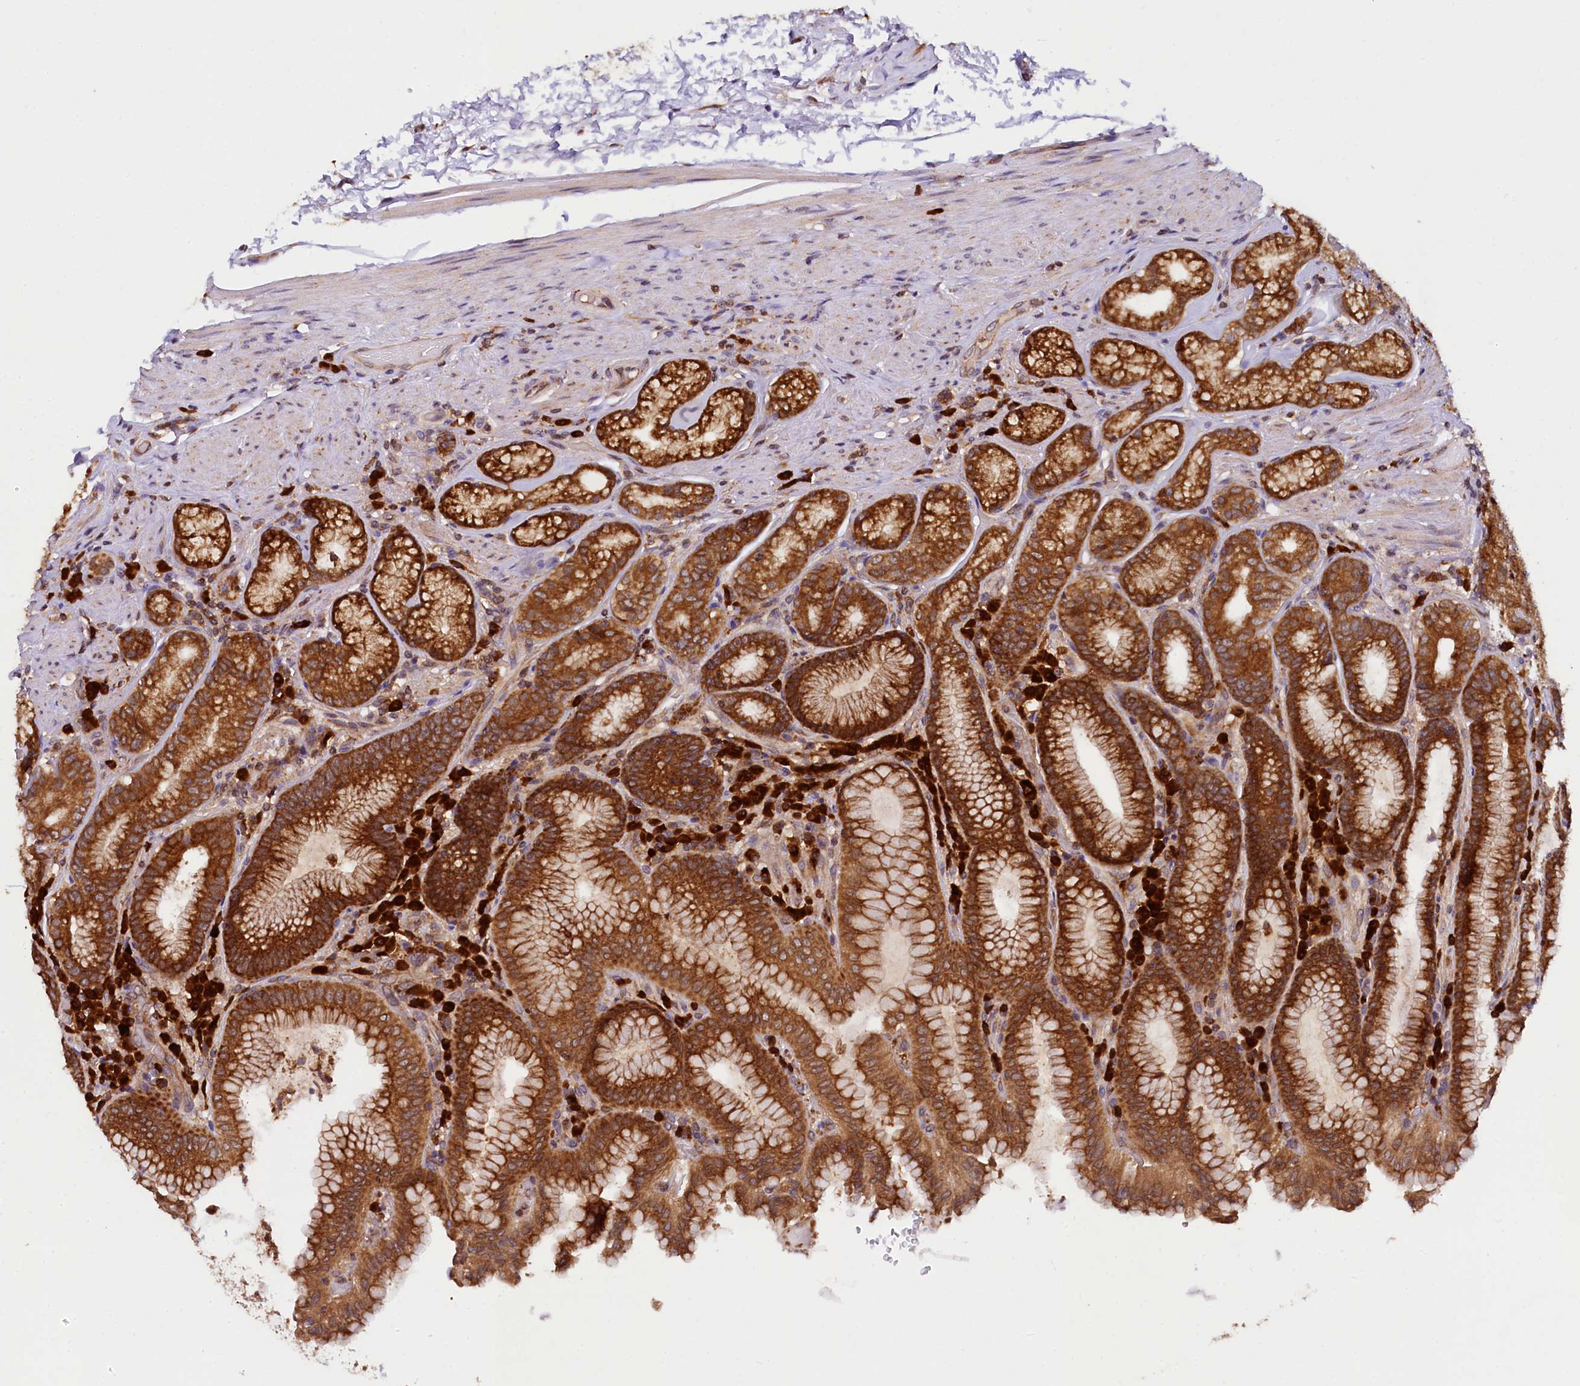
{"staining": {"intensity": "strong", "quantity": ">75%", "location": "cytoplasmic/membranous"}, "tissue": "stomach", "cell_type": "Glandular cells", "image_type": "normal", "snomed": [{"axis": "morphology", "description": "Normal tissue, NOS"}, {"axis": "topography", "description": "Stomach, upper"}, {"axis": "topography", "description": "Stomach, lower"}], "caption": "Immunohistochemical staining of unremarkable stomach displays high levels of strong cytoplasmic/membranous staining in about >75% of glandular cells. Ihc stains the protein of interest in brown and the nuclei are stained blue.", "gene": "UFM1", "patient": {"sex": "female", "age": 76}}